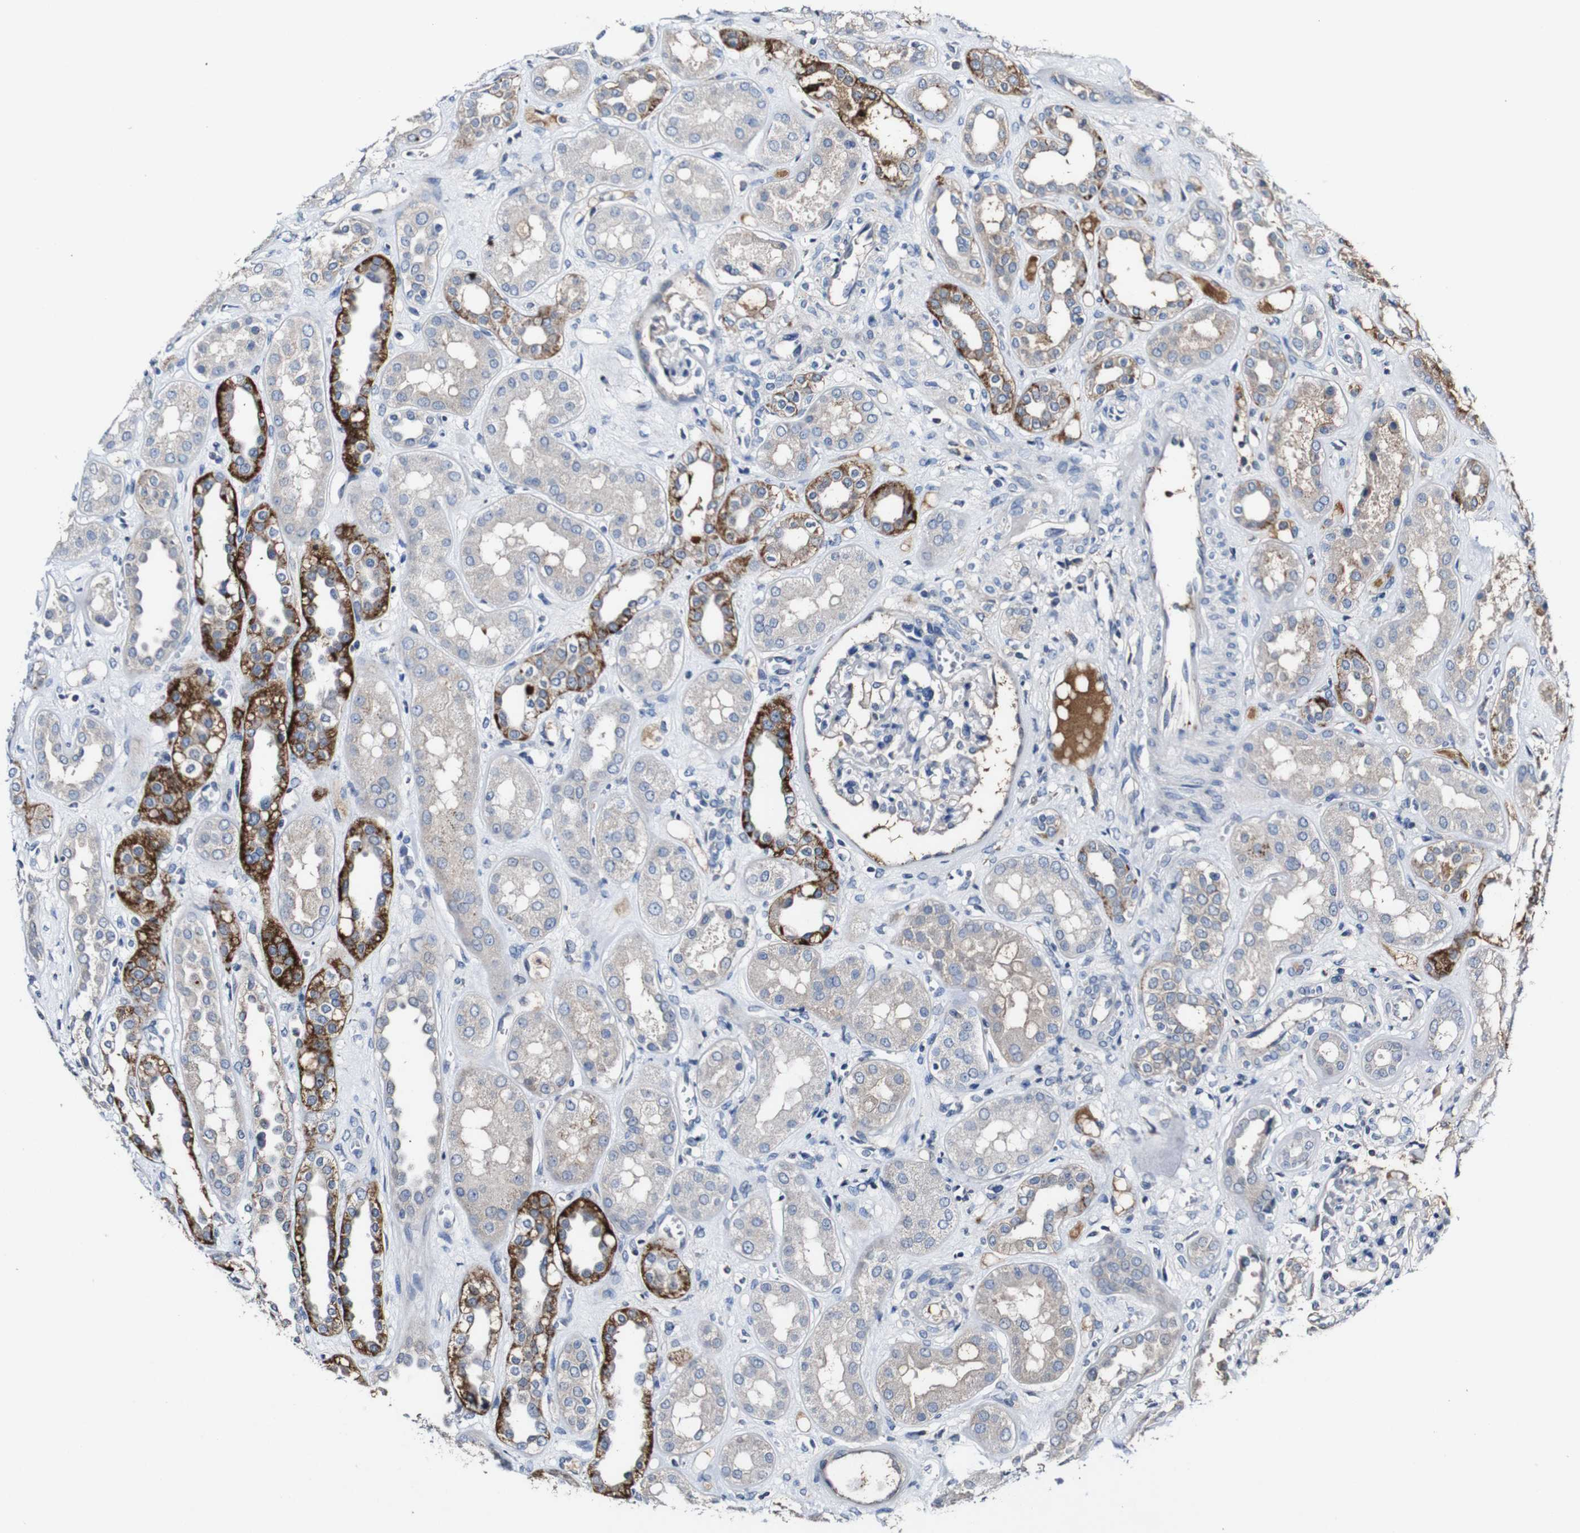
{"staining": {"intensity": "negative", "quantity": "none", "location": "none"}, "tissue": "kidney", "cell_type": "Cells in glomeruli", "image_type": "normal", "snomed": [{"axis": "morphology", "description": "Normal tissue, NOS"}, {"axis": "topography", "description": "Kidney"}], "caption": "IHC photomicrograph of benign kidney: human kidney stained with DAB (3,3'-diaminobenzidine) reveals no significant protein staining in cells in glomeruli.", "gene": "GRAMD1A", "patient": {"sex": "male", "age": 59}}